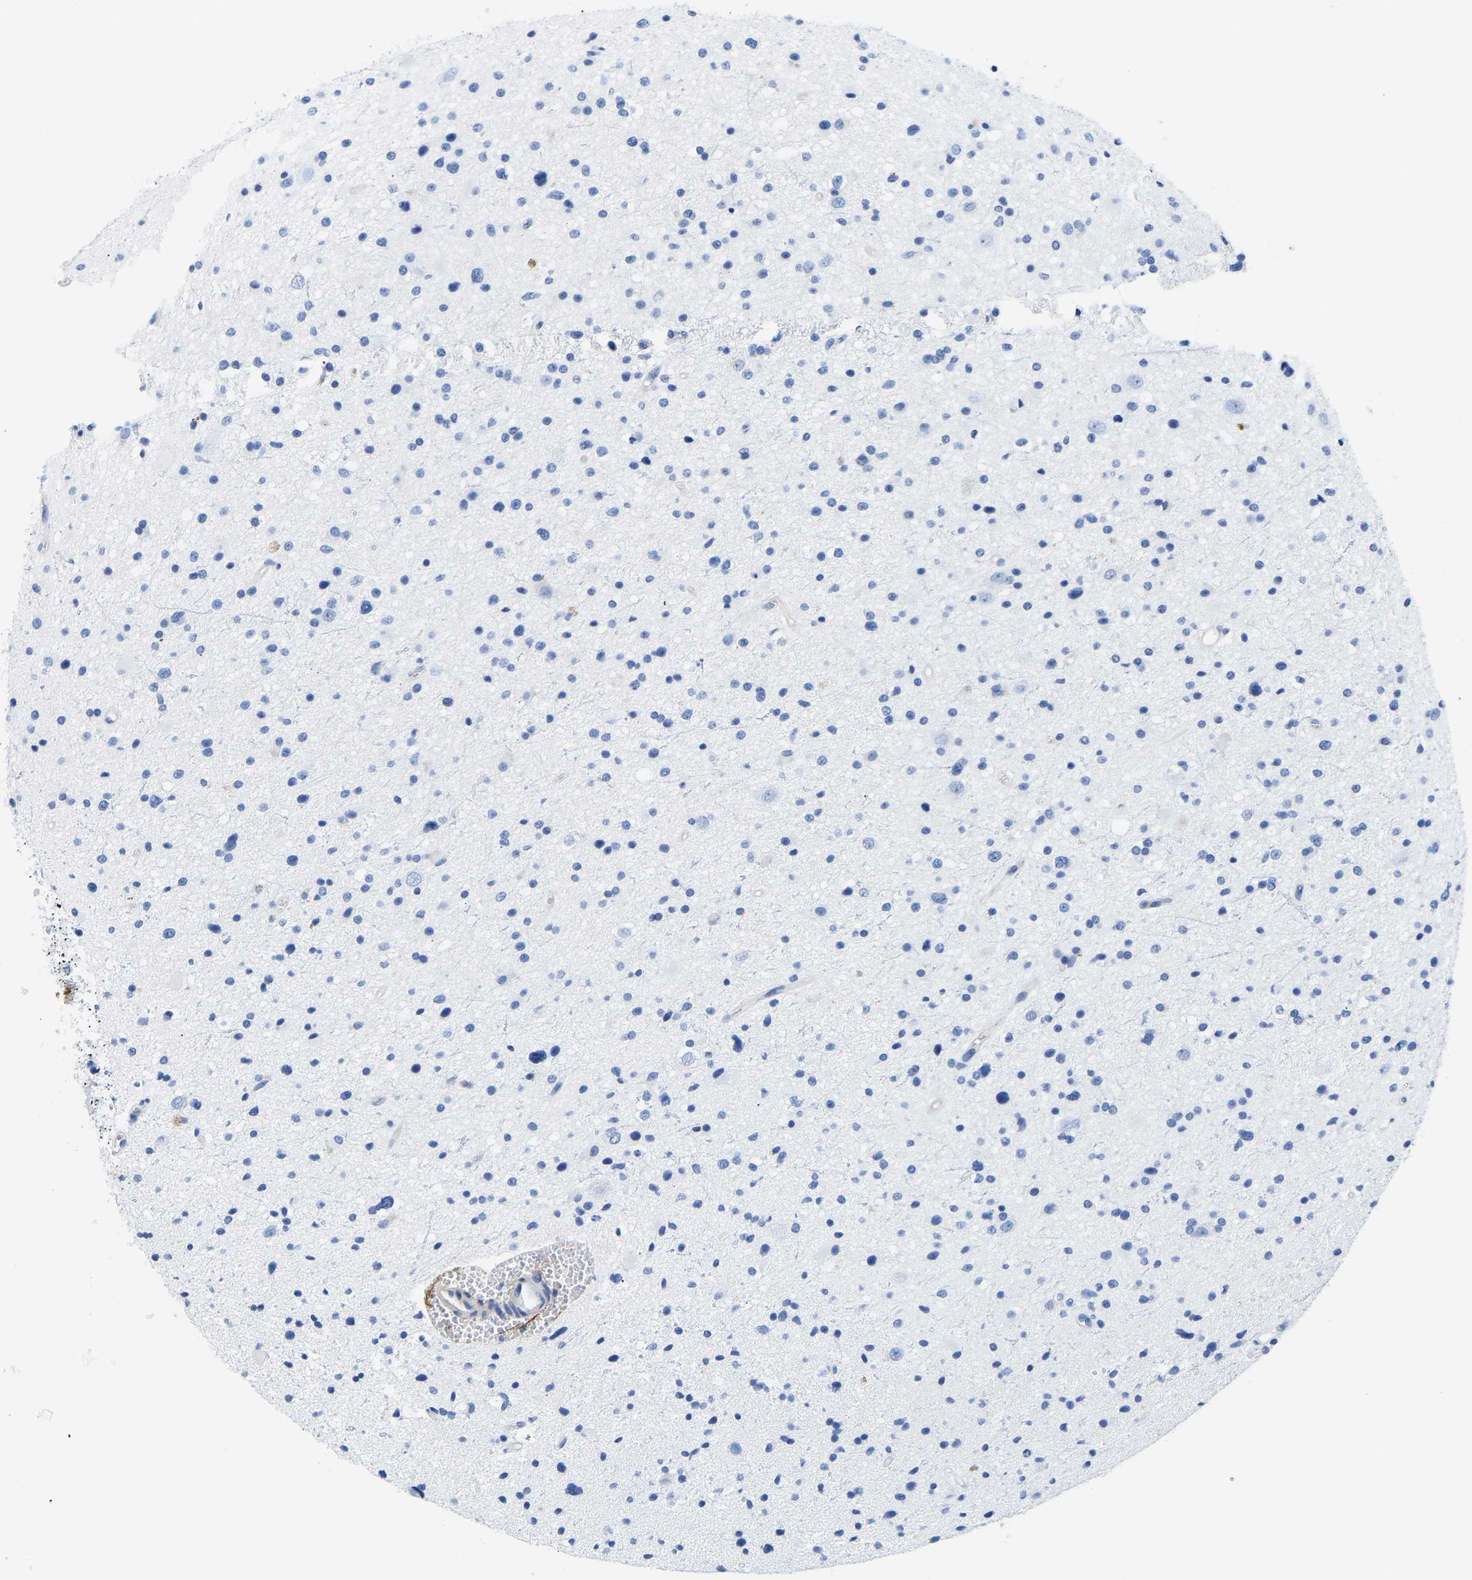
{"staining": {"intensity": "negative", "quantity": "none", "location": "none"}, "tissue": "glioma", "cell_type": "Tumor cells", "image_type": "cancer", "snomed": [{"axis": "morphology", "description": "Glioma, malignant, High grade"}, {"axis": "topography", "description": "Brain"}], "caption": "Histopathology image shows no significant protein expression in tumor cells of glioma.", "gene": "UPK3A", "patient": {"sex": "male", "age": 33}}